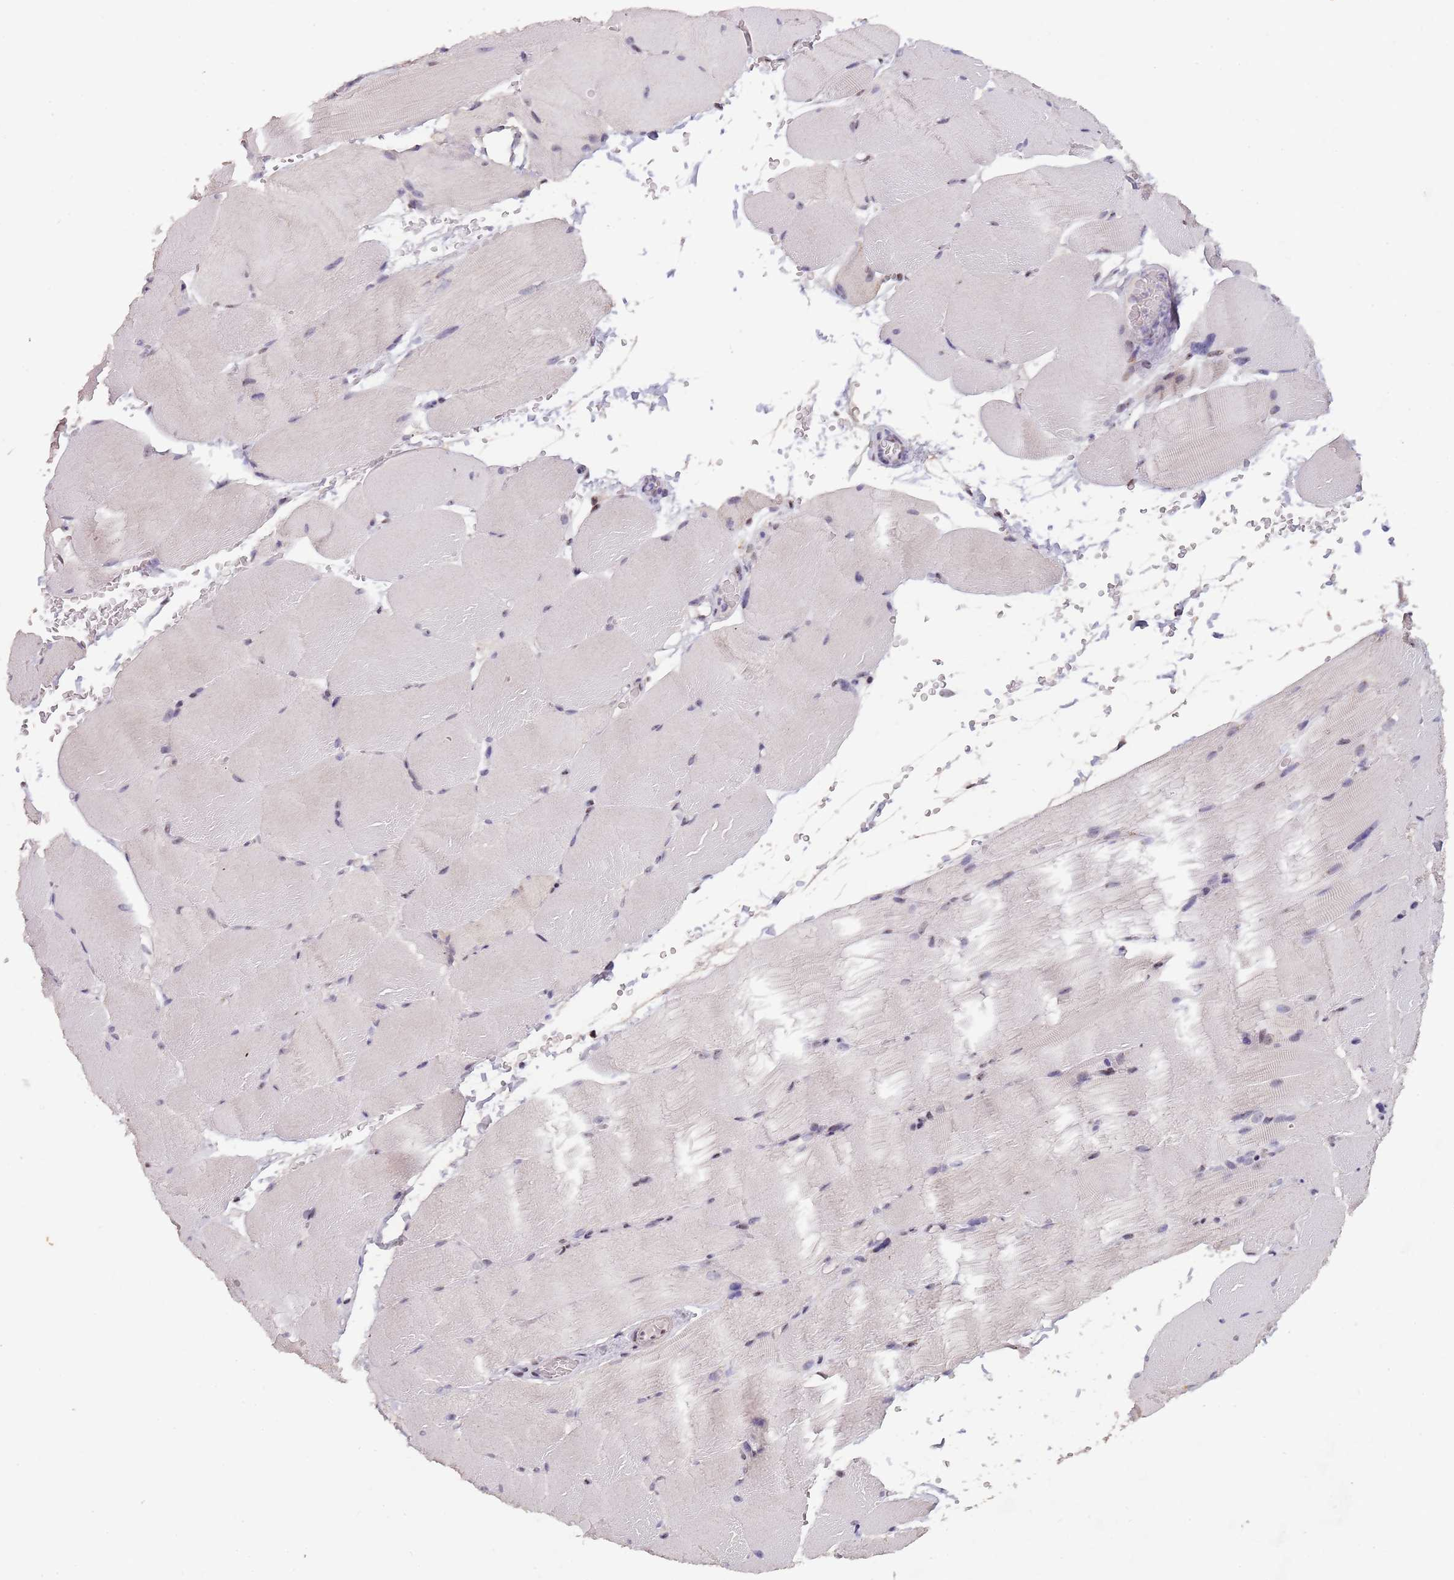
{"staining": {"intensity": "negative", "quantity": "none", "location": "none"}, "tissue": "skeletal muscle", "cell_type": "Myocytes", "image_type": "normal", "snomed": [{"axis": "morphology", "description": "Normal tissue, NOS"}, {"axis": "topography", "description": "Skeletal muscle"}, {"axis": "topography", "description": "Parathyroid gland"}], "caption": "High magnification brightfield microscopy of unremarkable skeletal muscle stained with DAB (brown) and counterstained with hematoxylin (blue): myocytes show no significant expression.", "gene": "CIZ1", "patient": {"sex": "female", "age": 37}}